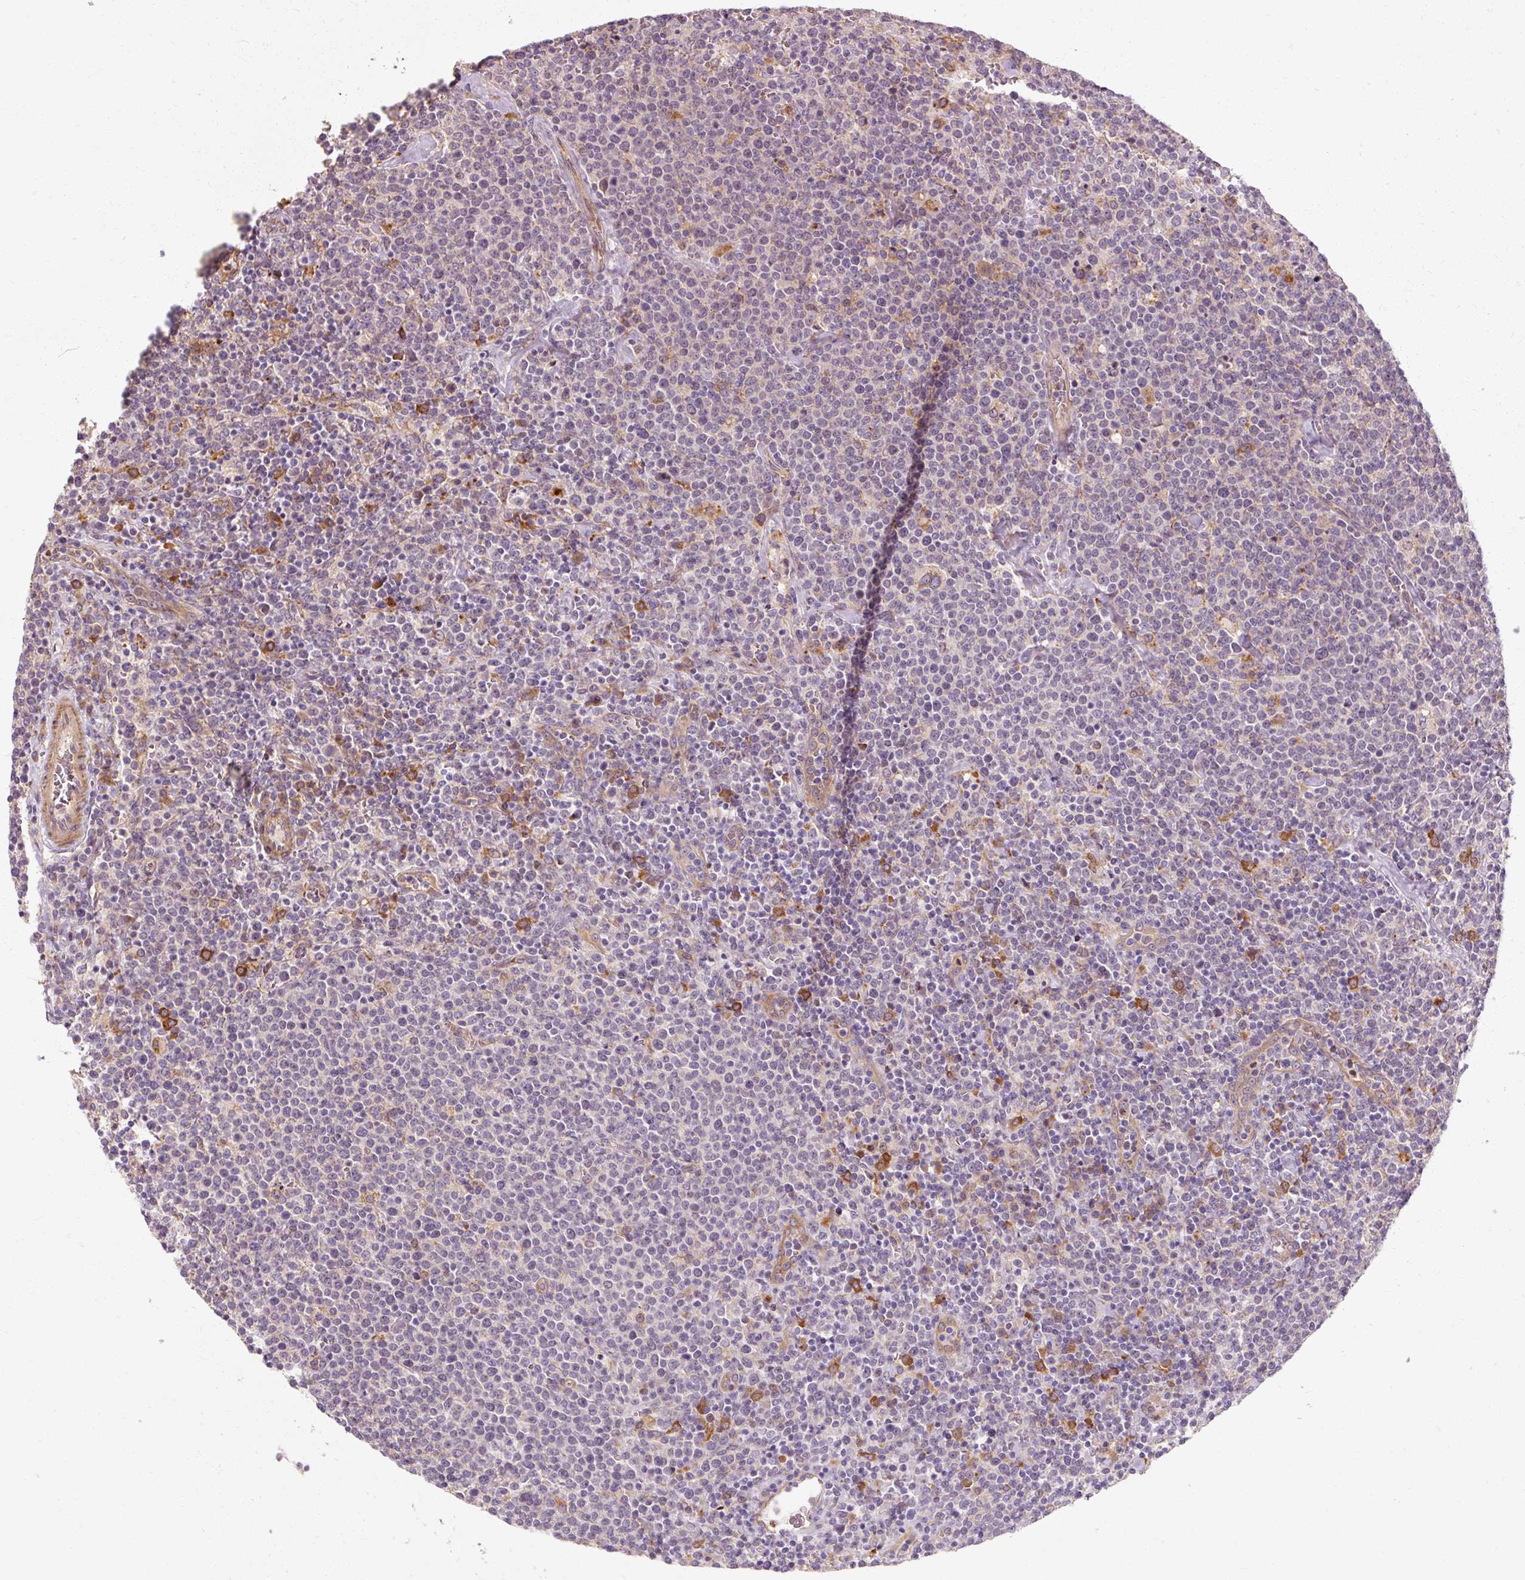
{"staining": {"intensity": "negative", "quantity": "none", "location": "none"}, "tissue": "lymphoma", "cell_type": "Tumor cells", "image_type": "cancer", "snomed": [{"axis": "morphology", "description": "Malignant lymphoma, non-Hodgkin's type, High grade"}, {"axis": "topography", "description": "Lymph node"}], "caption": "This is an immunohistochemistry photomicrograph of high-grade malignant lymphoma, non-Hodgkin's type. There is no staining in tumor cells.", "gene": "TBC1D4", "patient": {"sex": "male", "age": 61}}